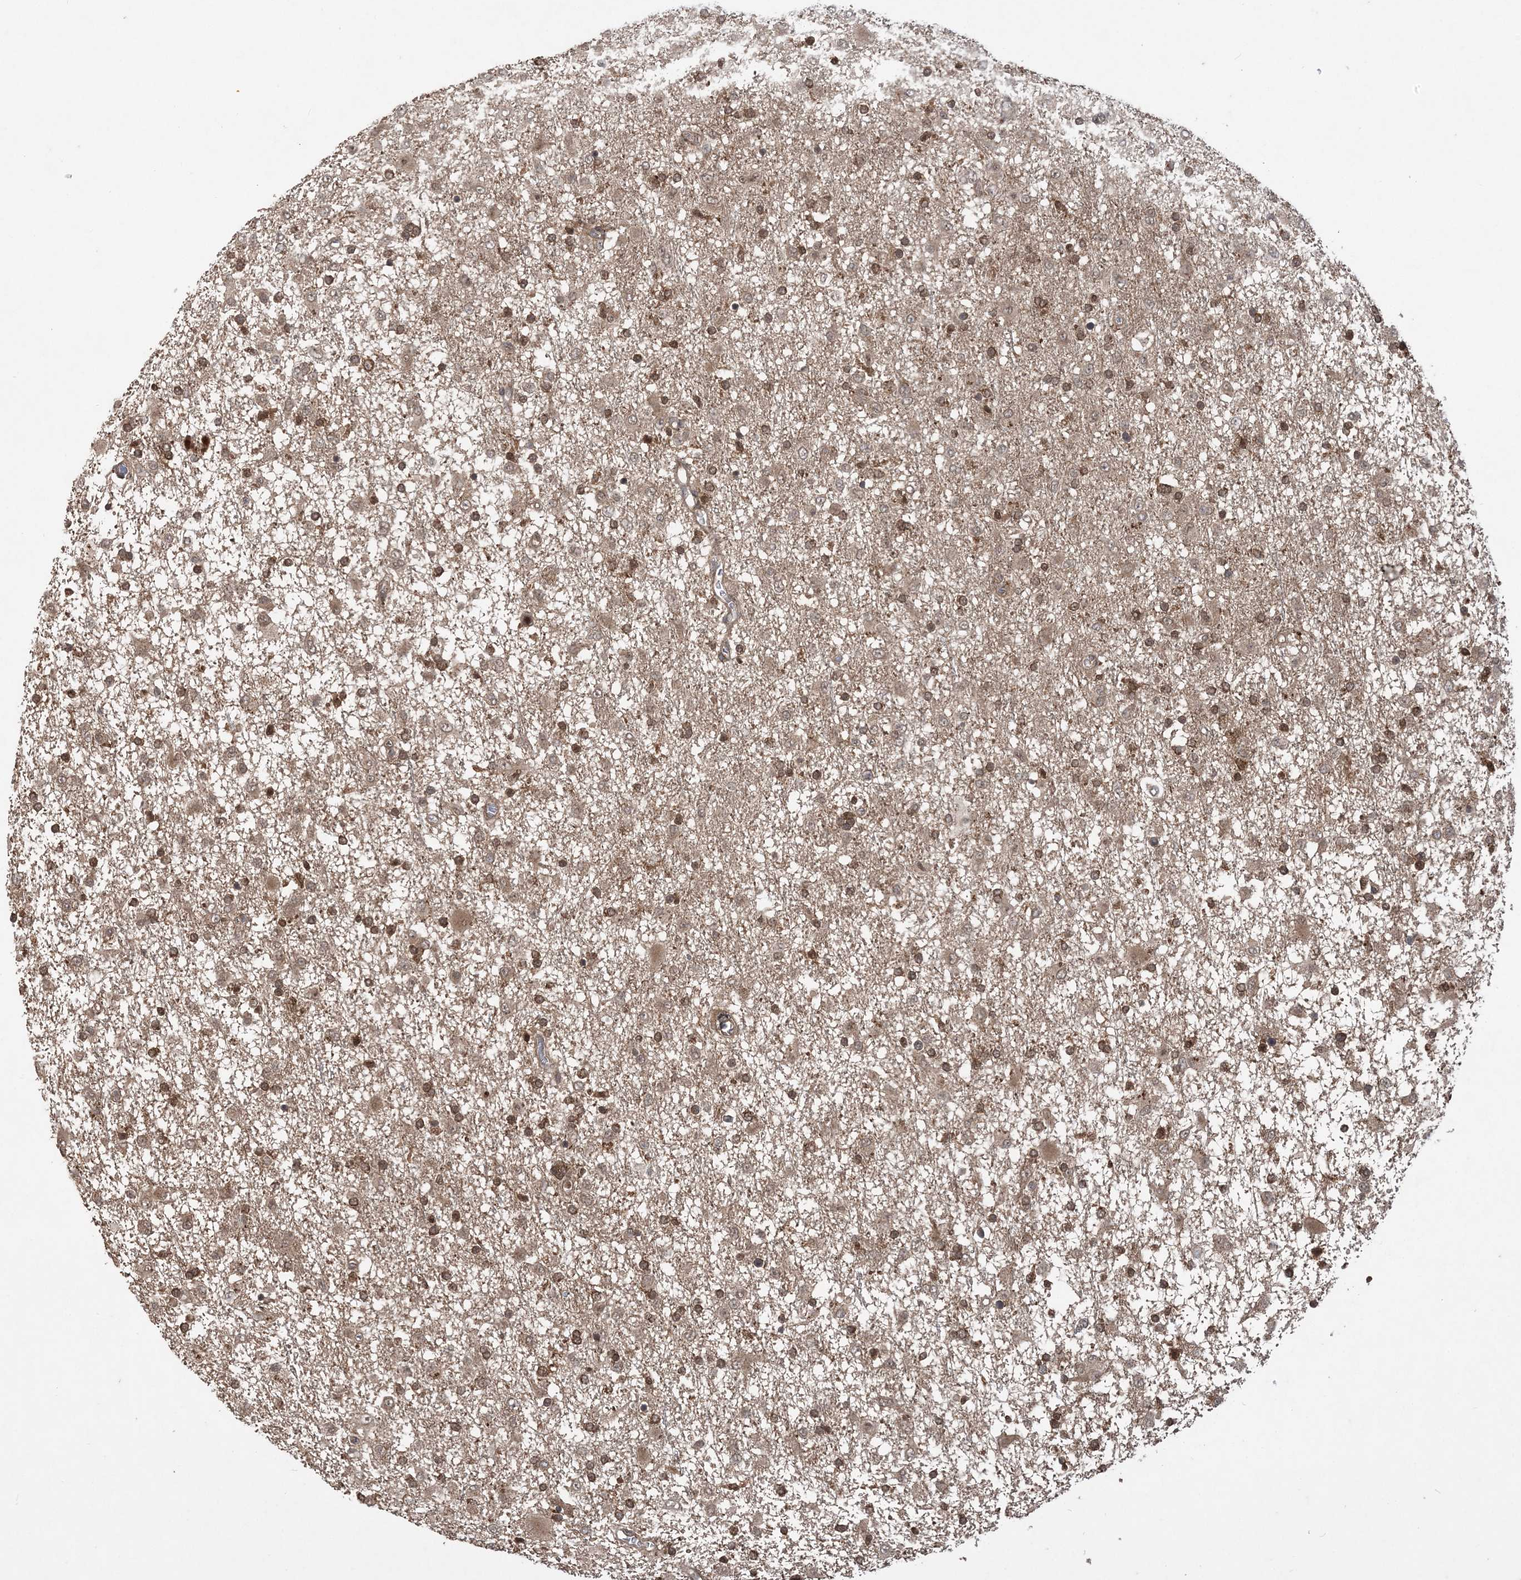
{"staining": {"intensity": "moderate", "quantity": ">75%", "location": "cytoplasmic/membranous,nuclear"}, "tissue": "glioma", "cell_type": "Tumor cells", "image_type": "cancer", "snomed": [{"axis": "morphology", "description": "Glioma, malignant, Low grade"}, {"axis": "topography", "description": "Brain"}], "caption": "Protein expression analysis of malignant low-grade glioma shows moderate cytoplasmic/membranous and nuclear staining in about >75% of tumor cells. Nuclei are stained in blue.", "gene": "LACC1", "patient": {"sex": "male", "age": 65}}